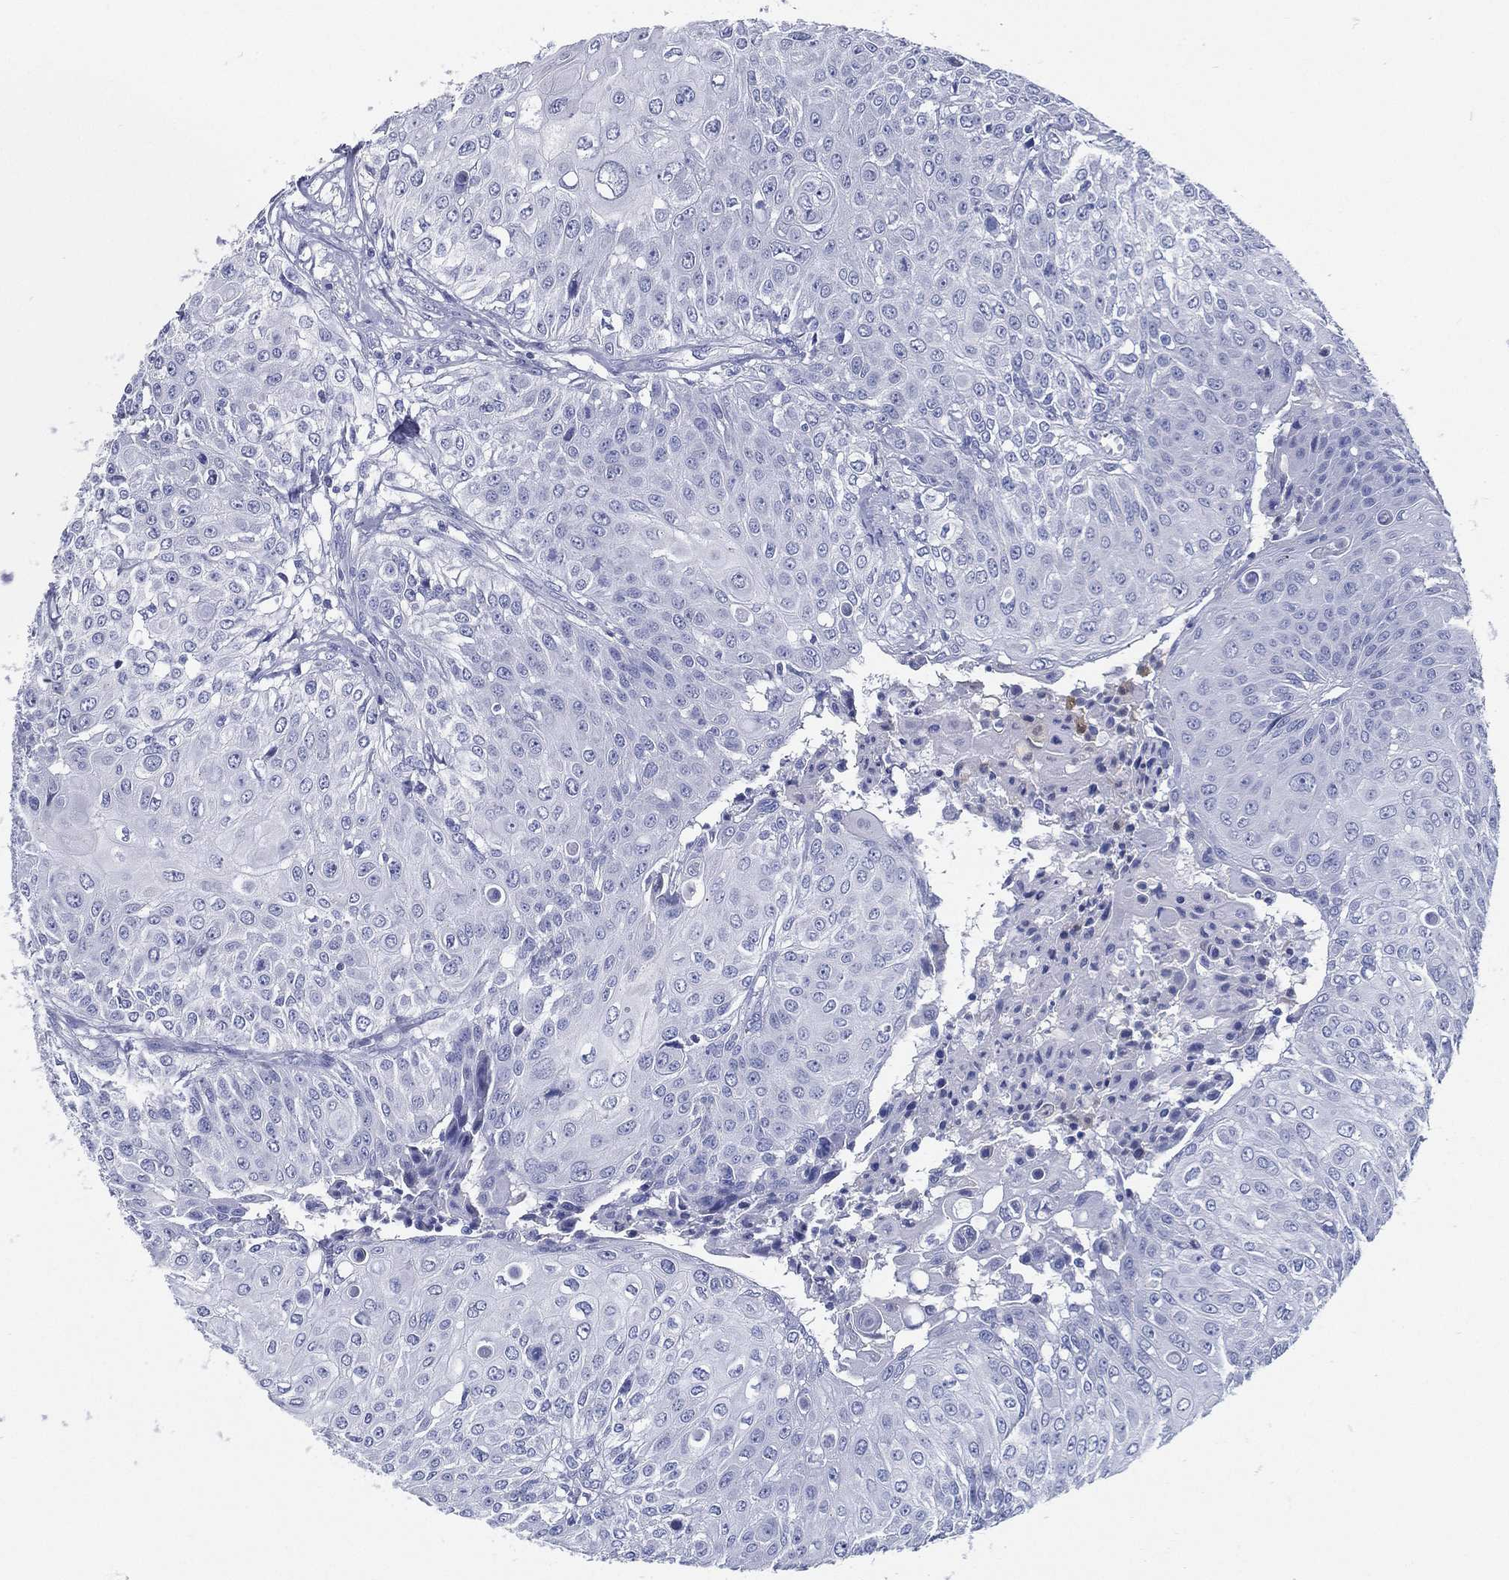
{"staining": {"intensity": "negative", "quantity": "none", "location": "none"}, "tissue": "urothelial cancer", "cell_type": "Tumor cells", "image_type": "cancer", "snomed": [{"axis": "morphology", "description": "Urothelial carcinoma, High grade"}, {"axis": "topography", "description": "Urinary bladder"}], "caption": "Tumor cells are negative for brown protein staining in urothelial cancer.", "gene": "RSPH4A", "patient": {"sex": "female", "age": 79}}